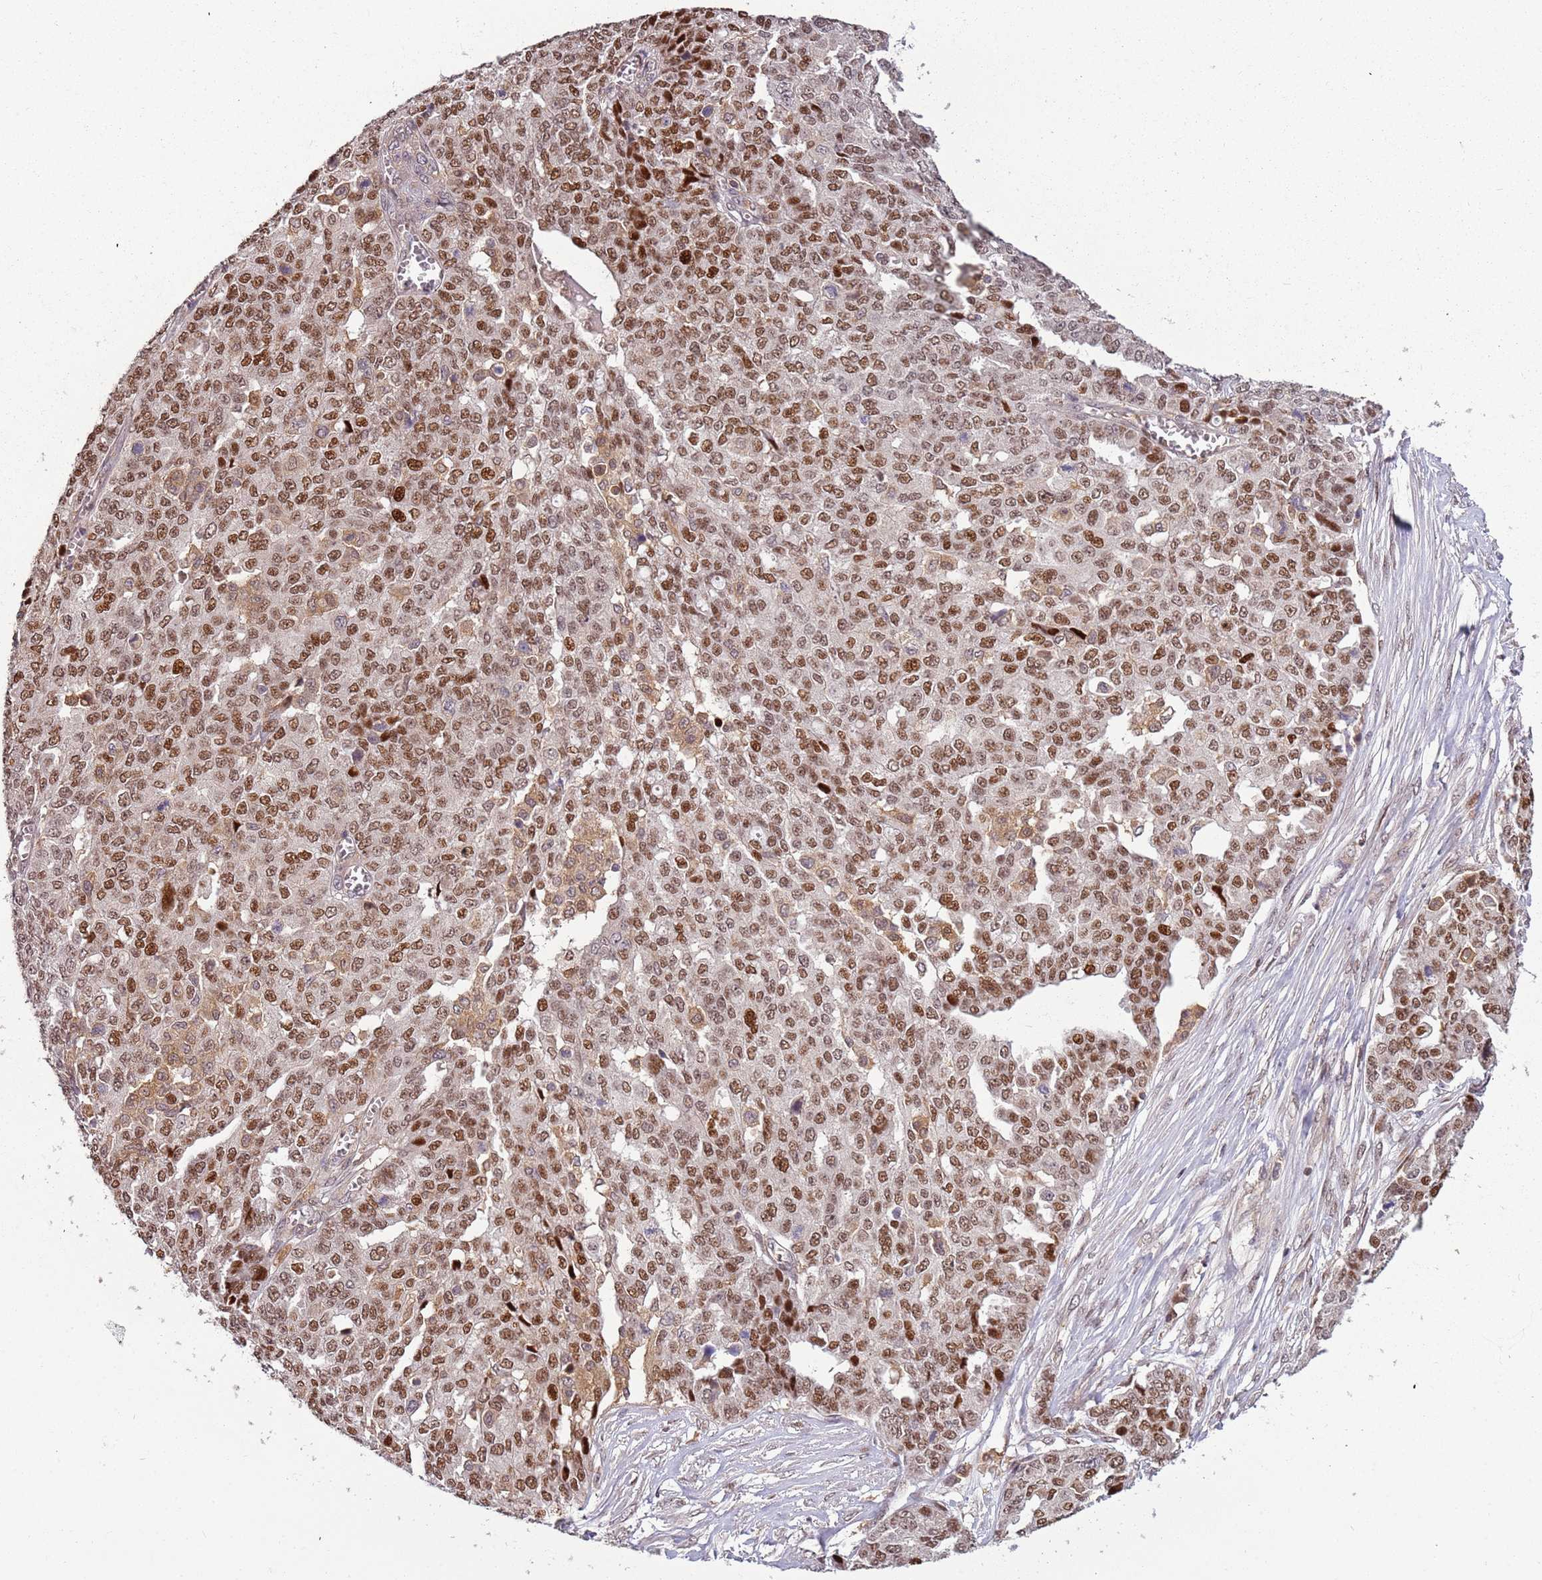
{"staining": {"intensity": "moderate", "quantity": ">75%", "location": "nuclear"}, "tissue": "ovarian cancer", "cell_type": "Tumor cells", "image_type": "cancer", "snomed": [{"axis": "morphology", "description": "Cystadenocarcinoma, serous, NOS"}, {"axis": "topography", "description": "Soft tissue"}, {"axis": "topography", "description": "Ovary"}], "caption": "The micrograph exhibits staining of serous cystadenocarcinoma (ovarian), revealing moderate nuclear protein expression (brown color) within tumor cells.", "gene": "GSTO2", "patient": {"sex": "female", "age": 57}}